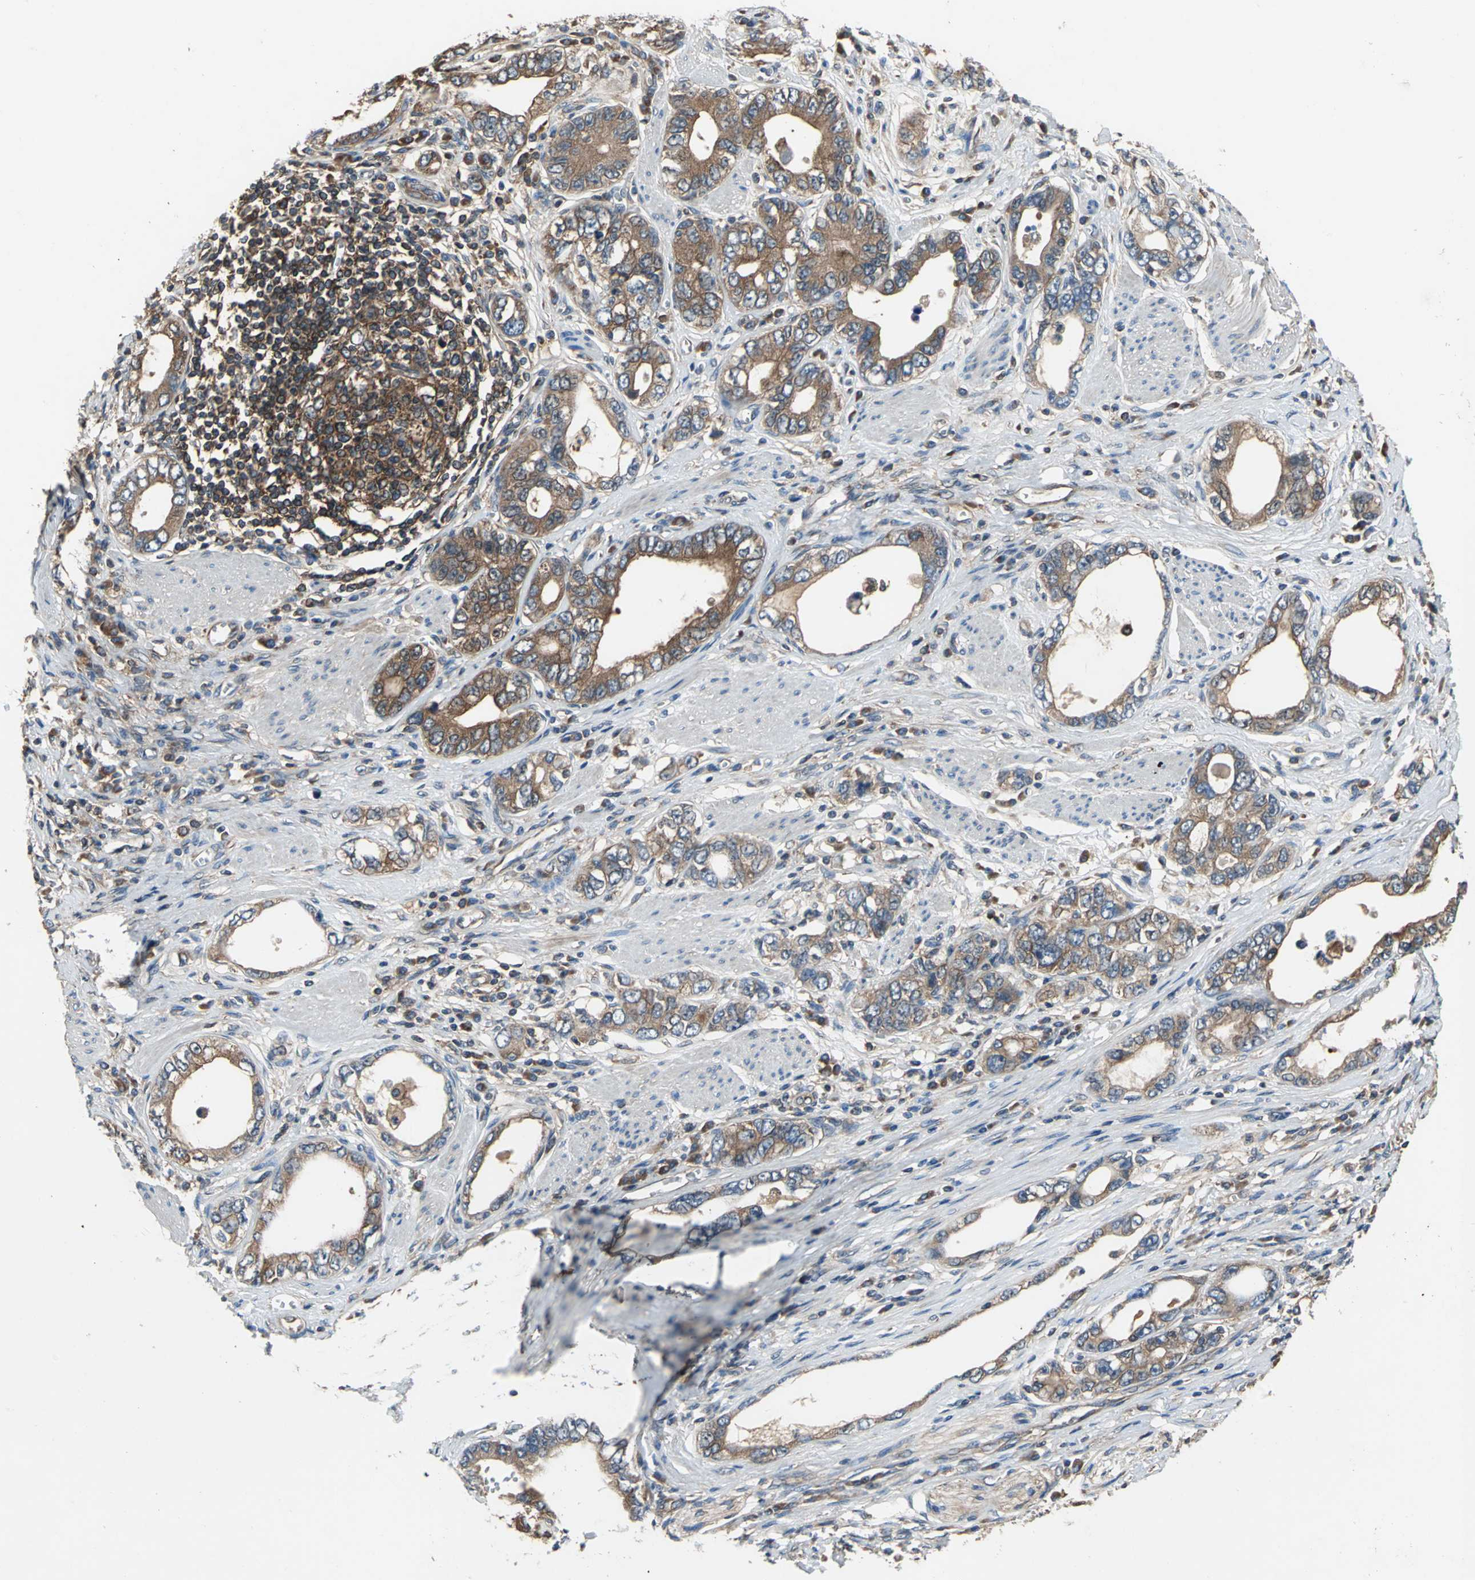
{"staining": {"intensity": "strong", "quantity": ">75%", "location": "cytoplasmic/membranous"}, "tissue": "stomach cancer", "cell_type": "Tumor cells", "image_type": "cancer", "snomed": [{"axis": "morphology", "description": "Adenocarcinoma, NOS"}, {"axis": "topography", "description": "Stomach, lower"}], "caption": "The immunohistochemical stain highlights strong cytoplasmic/membranous expression in tumor cells of adenocarcinoma (stomach) tissue.", "gene": "CAPN1", "patient": {"sex": "female", "age": 93}}